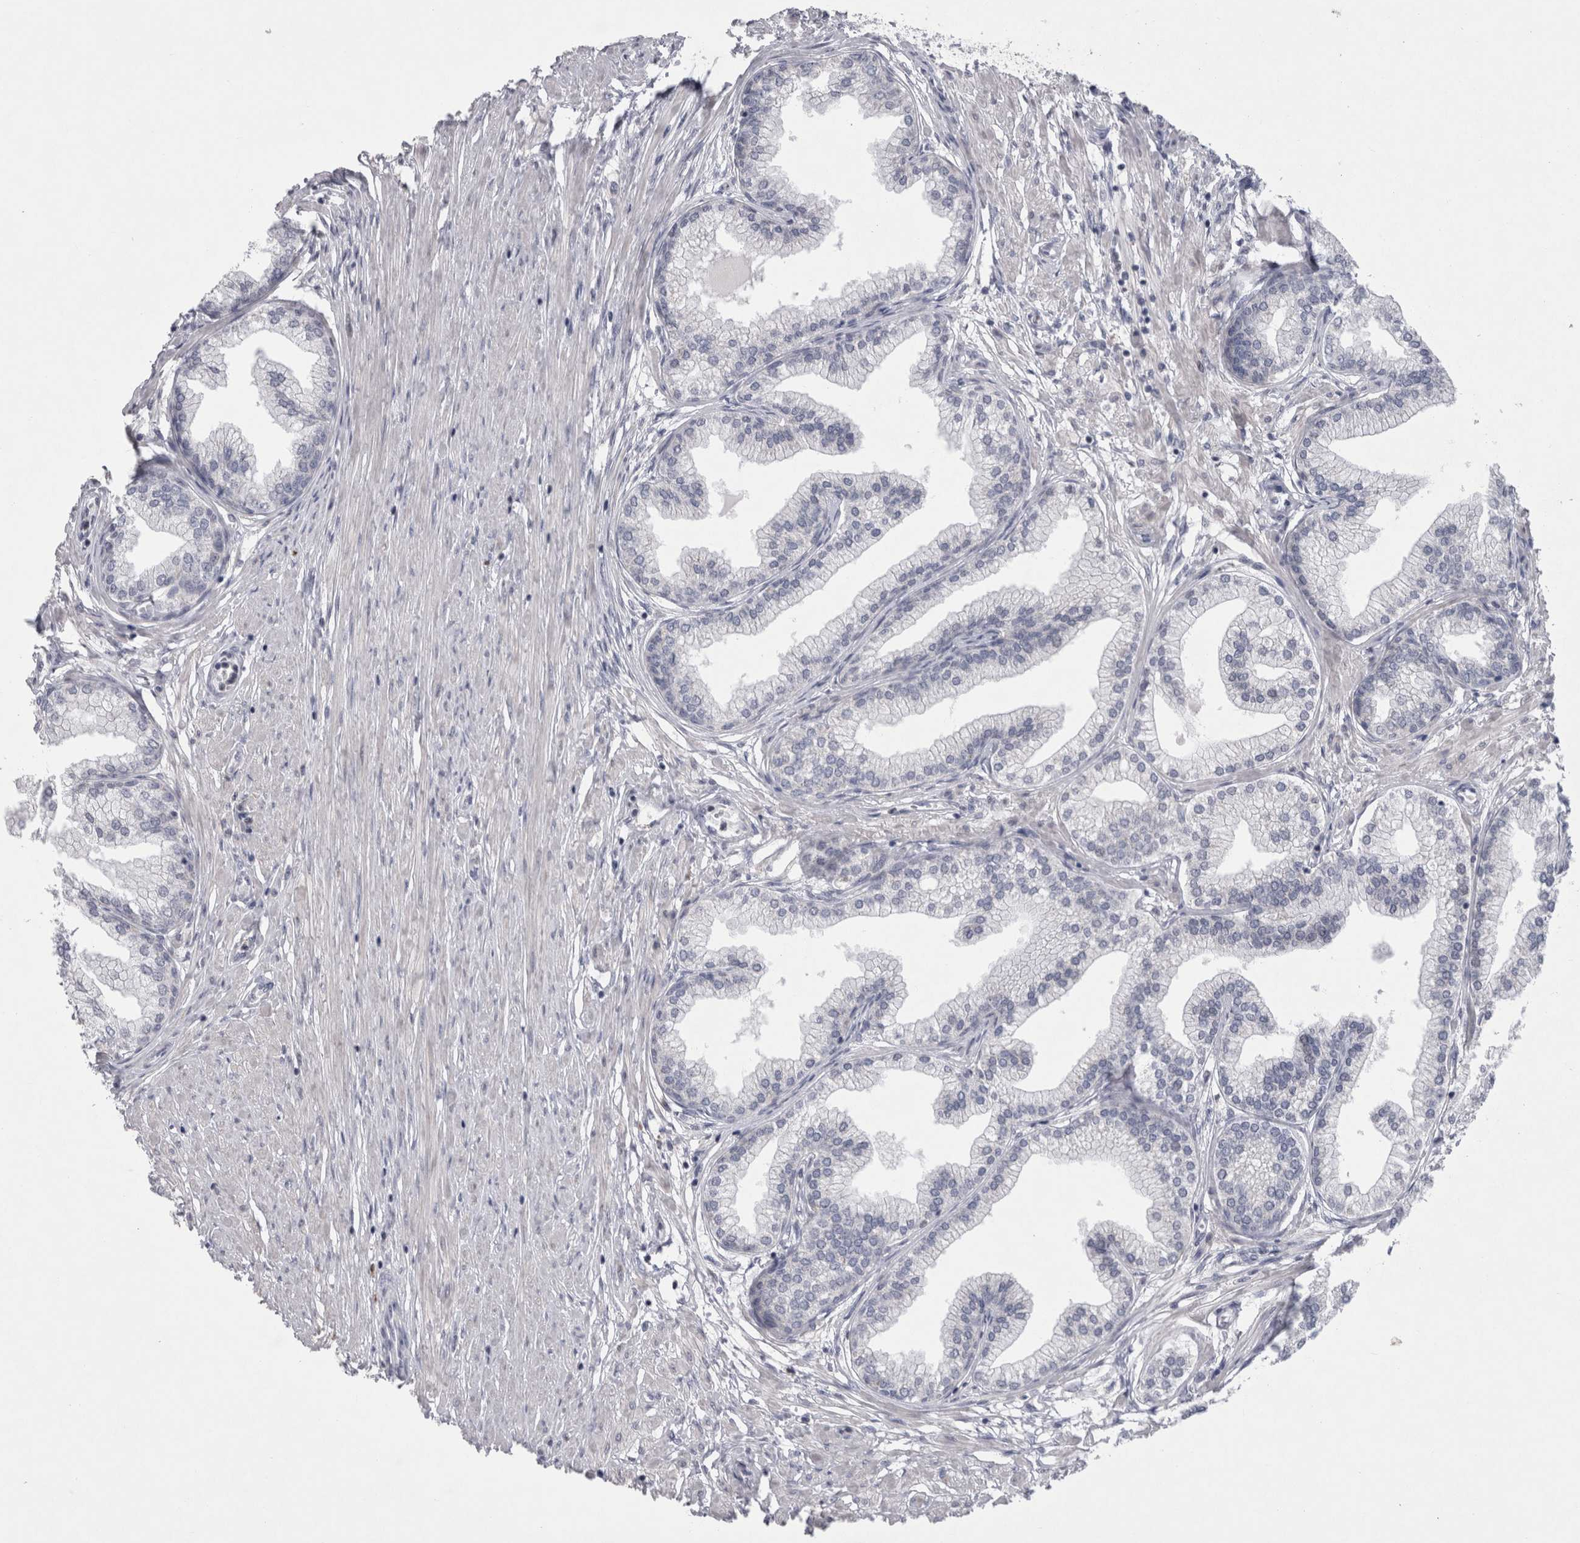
{"staining": {"intensity": "negative", "quantity": "none", "location": "none"}, "tissue": "prostate", "cell_type": "Glandular cells", "image_type": "normal", "snomed": [{"axis": "morphology", "description": "Normal tissue, NOS"}, {"axis": "morphology", "description": "Urothelial carcinoma, Low grade"}, {"axis": "topography", "description": "Urinary bladder"}, {"axis": "topography", "description": "Prostate"}], "caption": "Immunohistochemistry histopathology image of benign prostate: human prostate stained with DAB (3,3'-diaminobenzidine) demonstrates no significant protein staining in glandular cells.", "gene": "AGMAT", "patient": {"sex": "male", "age": 60}}